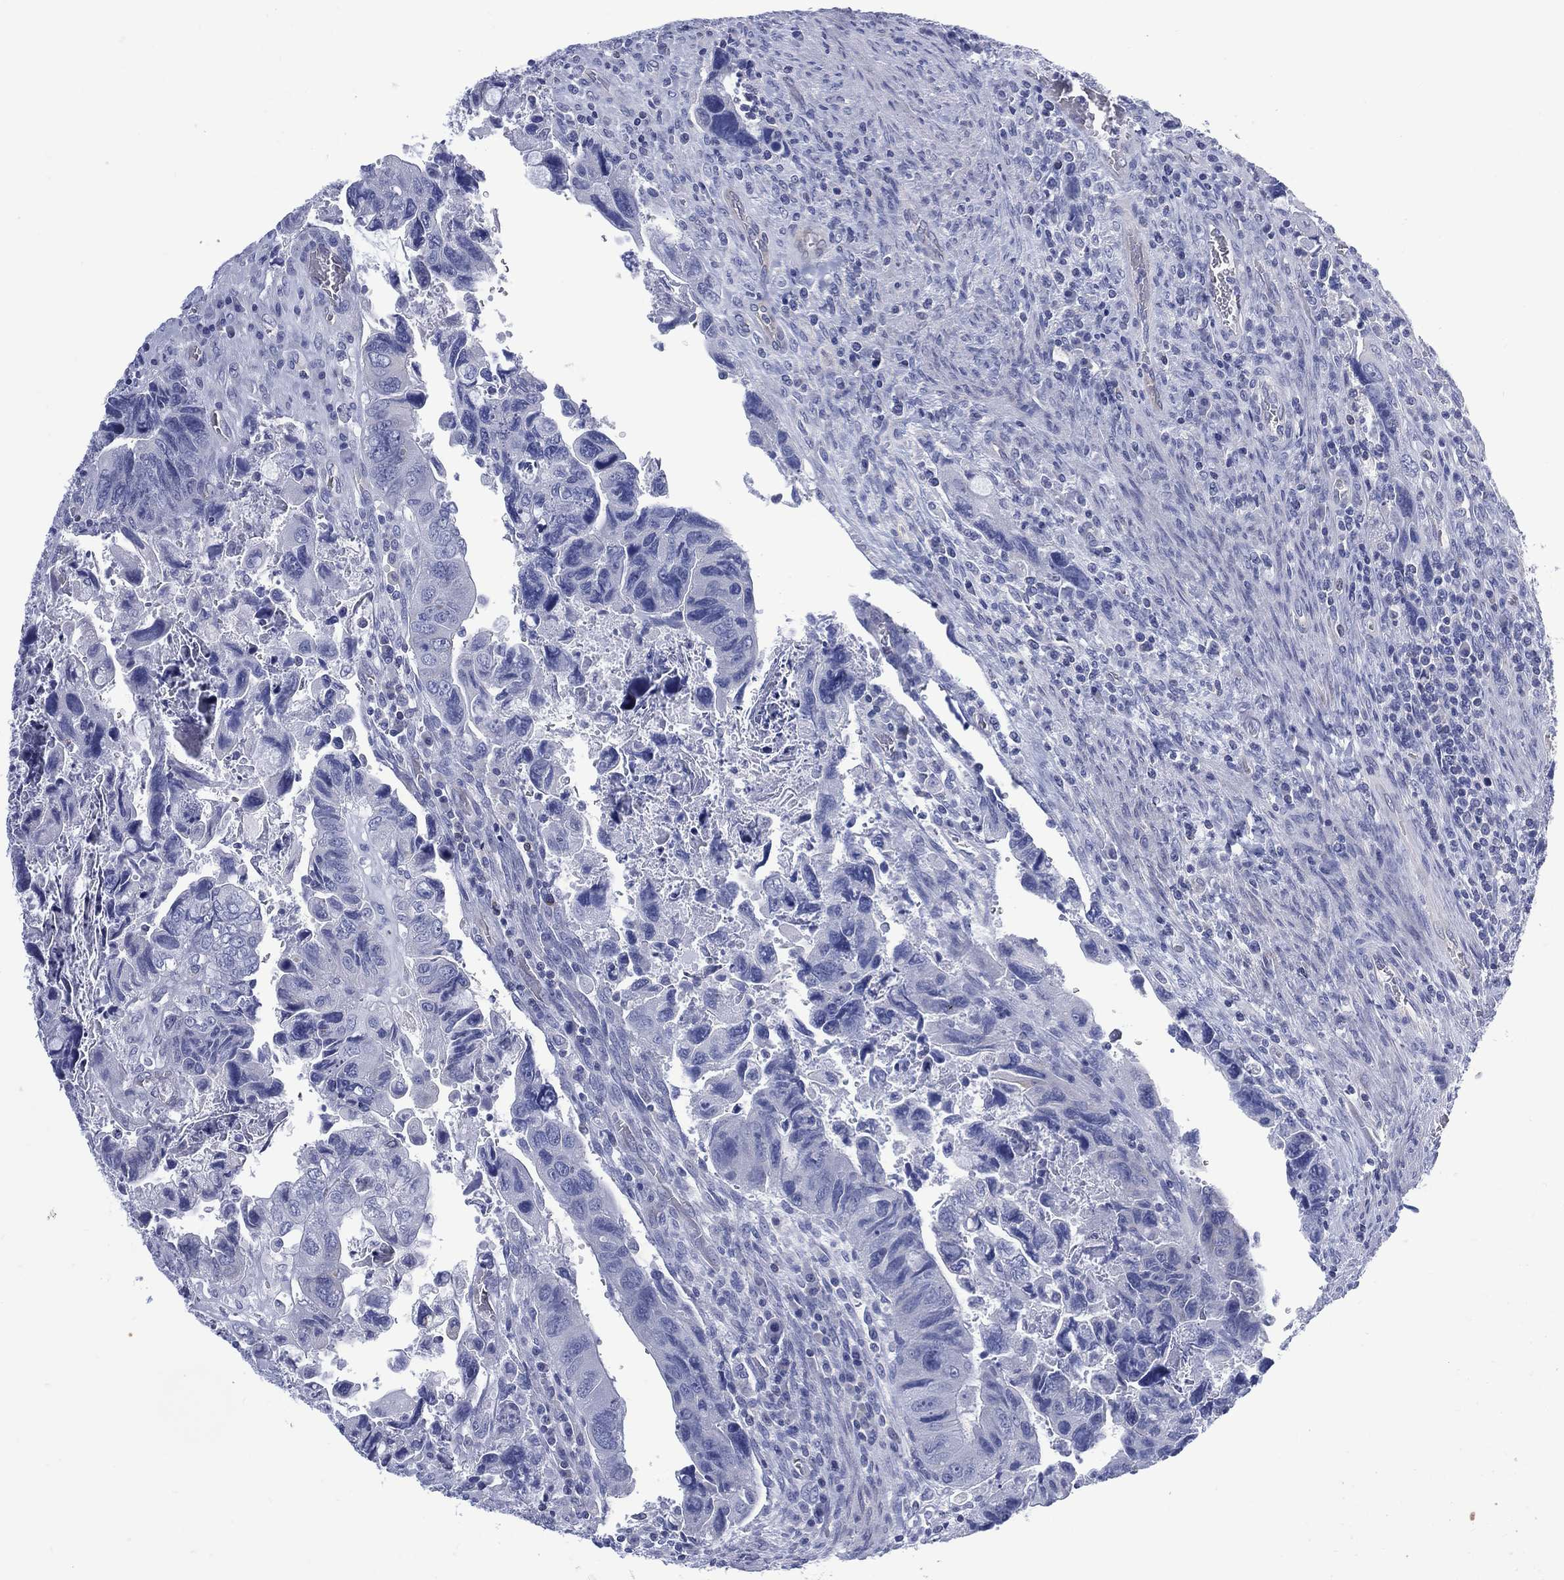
{"staining": {"intensity": "negative", "quantity": "none", "location": "none"}, "tissue": "colorectal cancer", "cell_type": "Tumor cells", "image_type": "cancer", "snomed": [{"axis": "morphology", "description": "Adenocarcinoma, NOS"}, {"axis": "topography", "description": "Rectum"}], "caption": "Image shows no significant protein staining in tumor cells of colorectal cancer (adenocarcinoma).", "gene": "DDI1", "patient": {"sex": "male", "age": 62}}